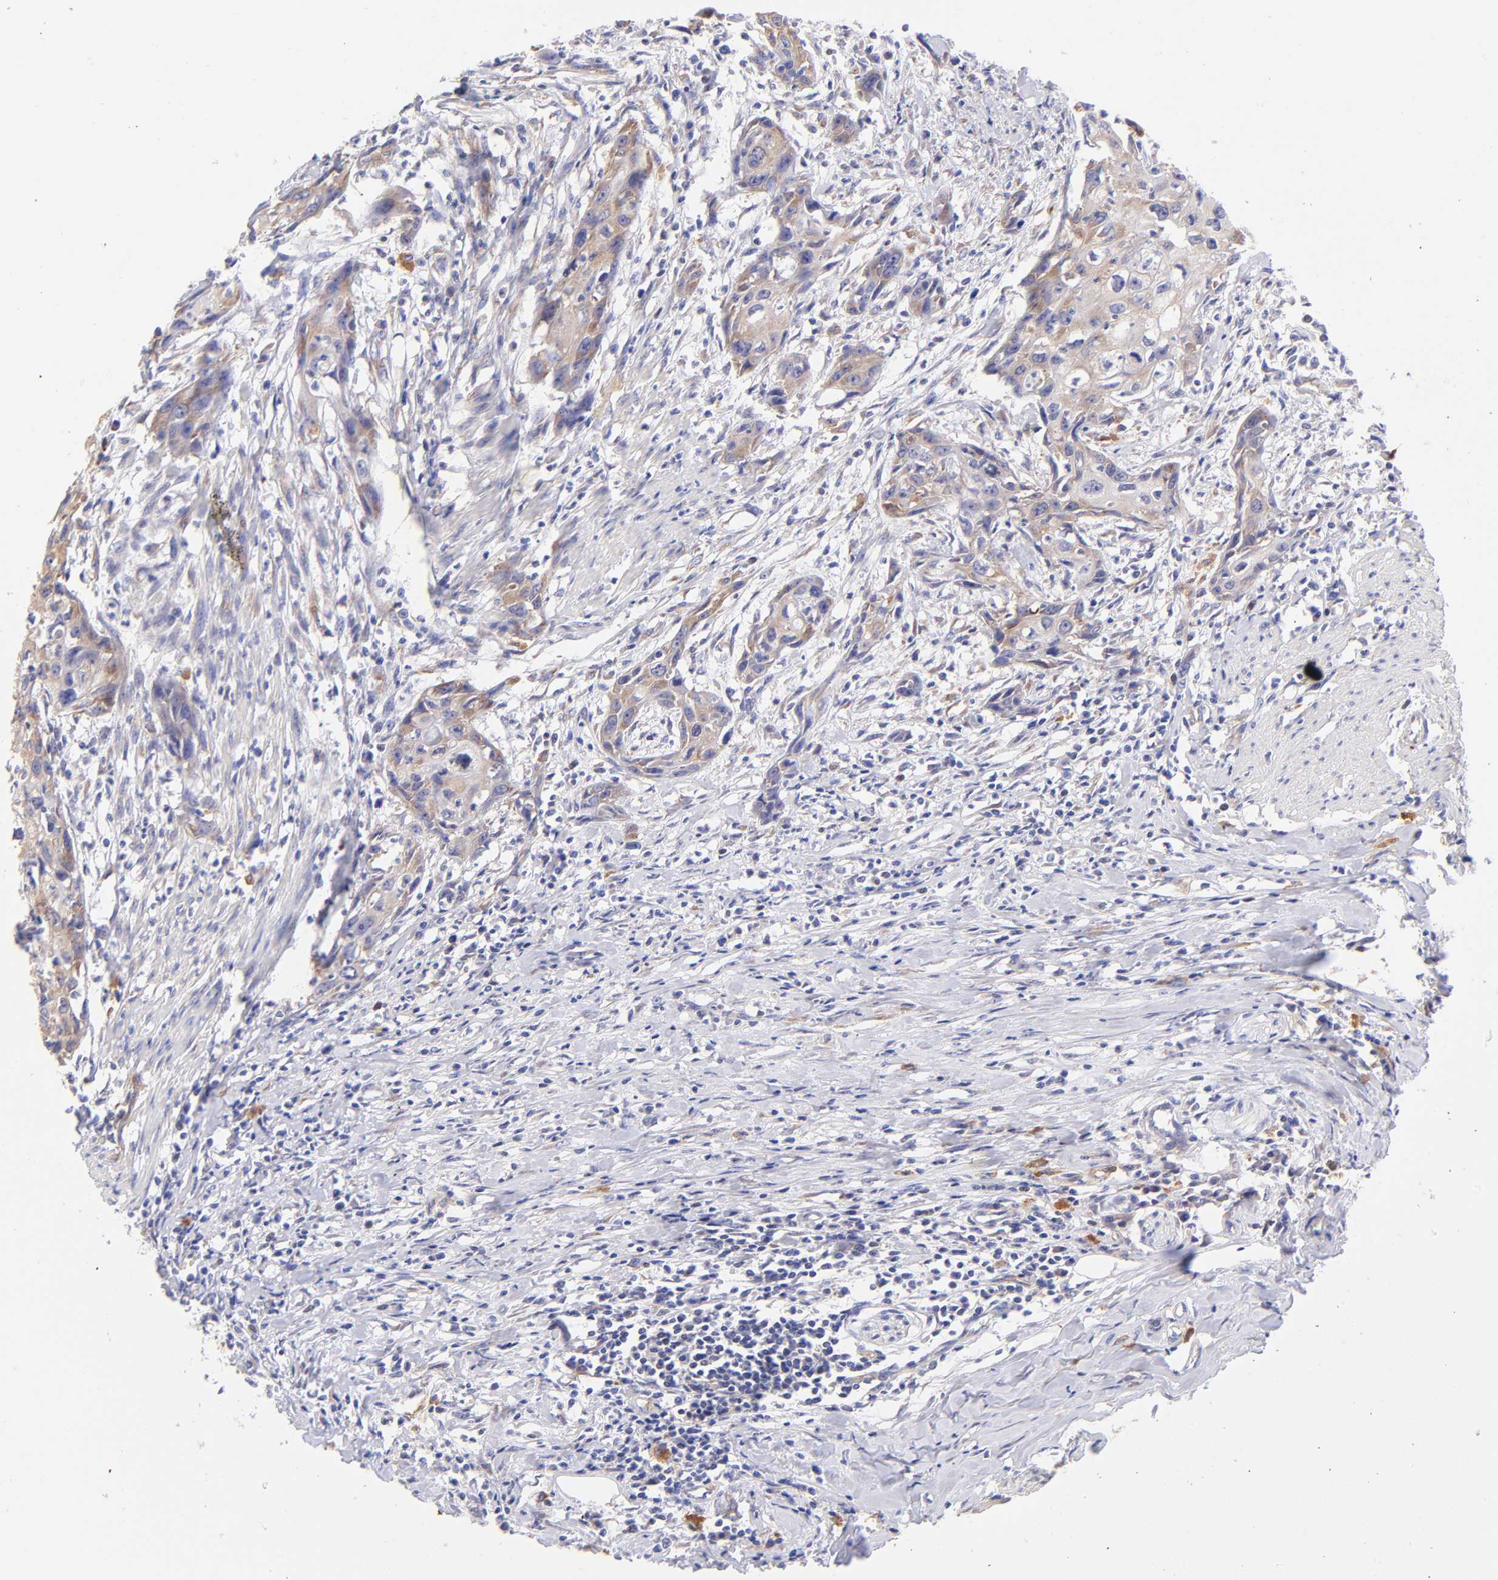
{"staining": {"intensity": "moderate", "quantity": ">75%", "location": "cytoplasmic/membranous"}, "tissue": "urothelial cancer", "cell_type": "Tumor cells", "image_type": "cancer", "snomed": [{"axis": "morphology", "description": "Urothelial carcinoma, High grade"}, {"axis": "topography", "description": "Urinary bladder"}], "caption": "Immunohistochemistry (IHC) histopathology image of urothelial cancer stained for a protein (brown), which demonstrates medium levels of moderate cytoplasmic/membranous staining in approximately >75% of tumor cells.", "gene": "RPL11", "patient": {"sex": "male", "age": 54}}